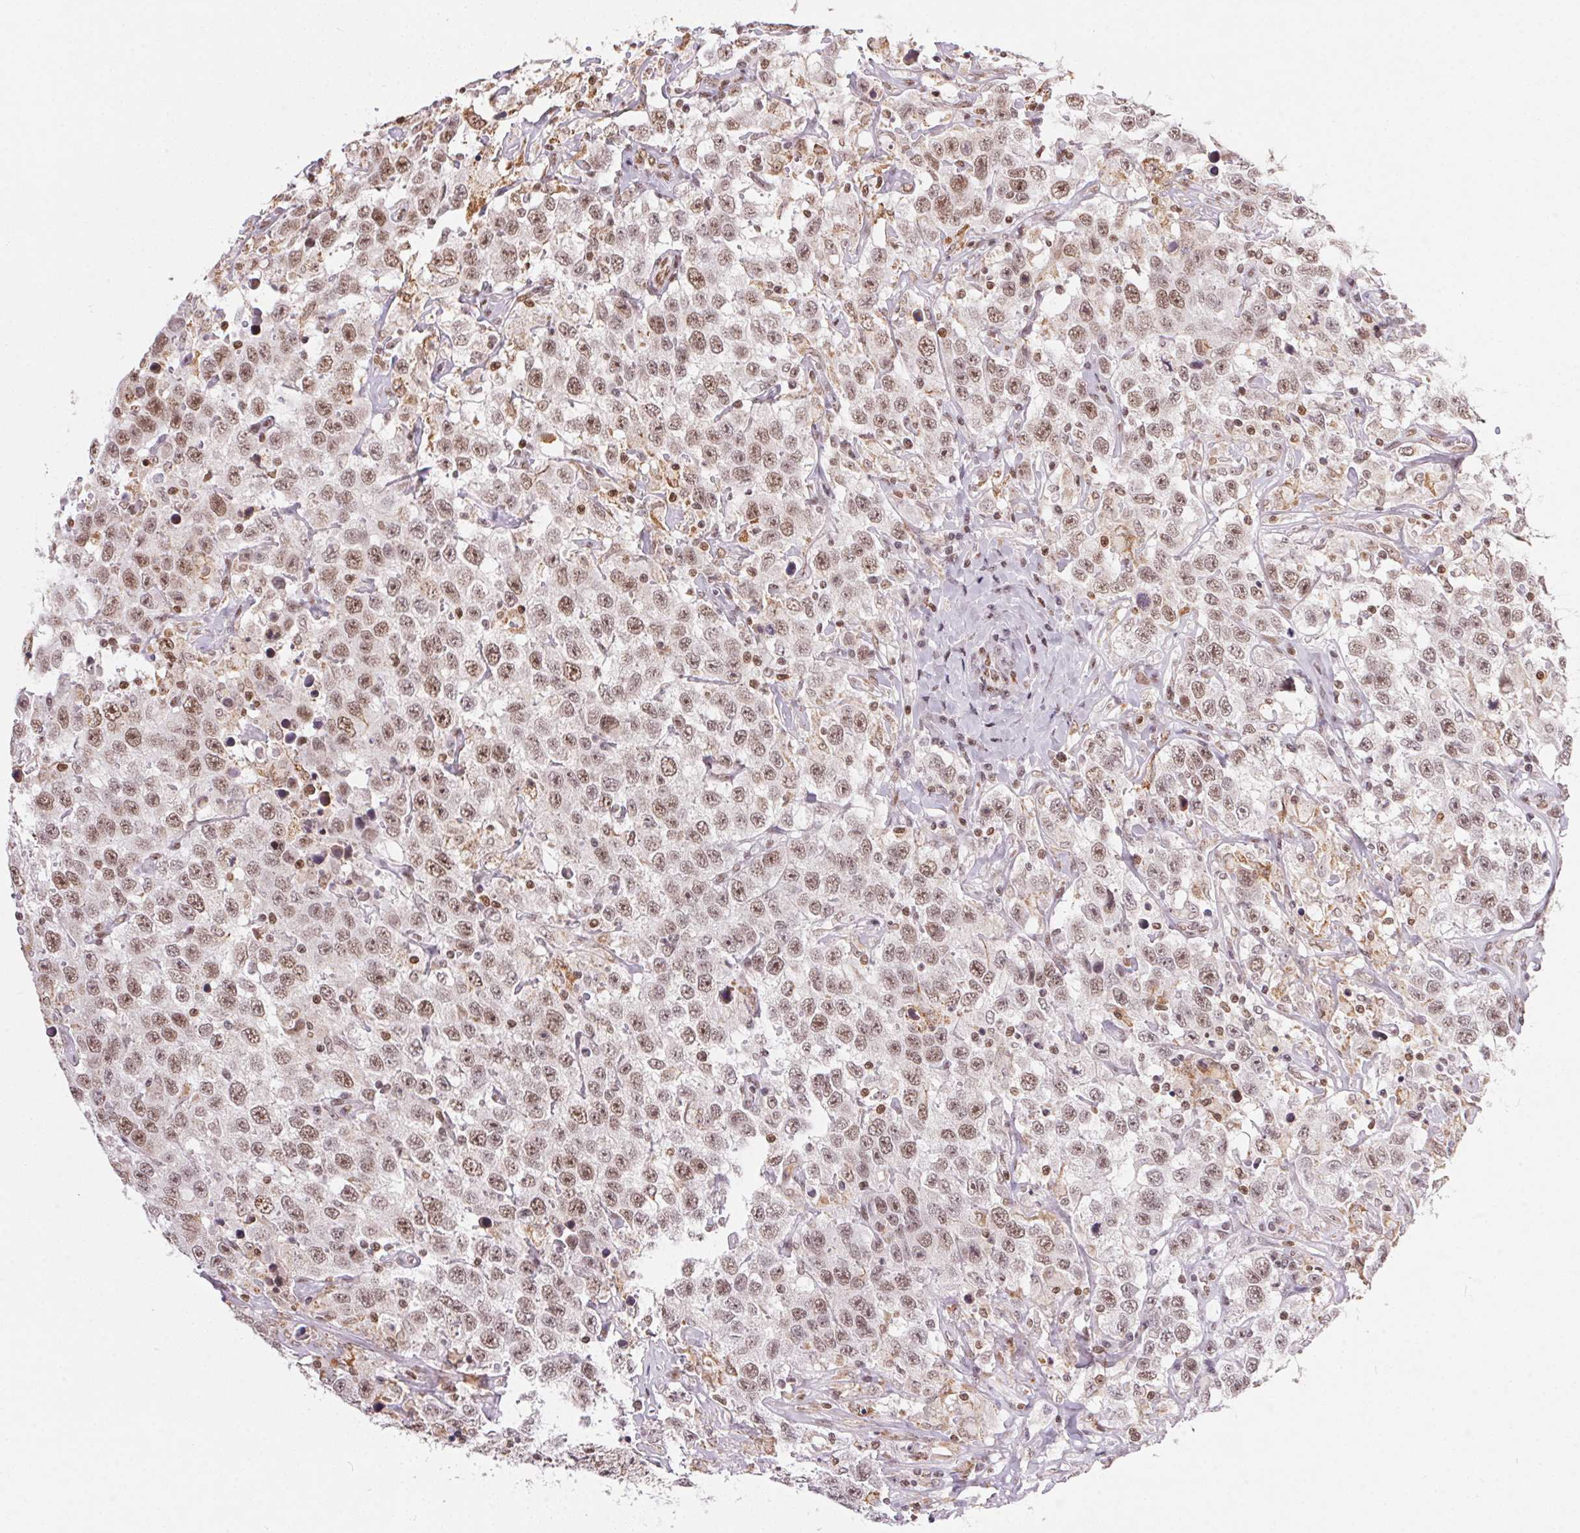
{"staining": {"intensity": "moderate", "quantity": ">75%", "location": "nuclear"}, "tissue": "testis cancer", "cell_type": "Tumor cells", "image_type": "cancer", "snomed": [{"axis": "morphology", "description": "Seminoma, NOS"}, {"axis": "topography", "description": "Testis"}], "caption": "Immunohistochemistry image of neoplastic tissue: human testis seminoma stained using immunohistochemistry displays medium levels of moderate protein expression localized specifically in the nuclear of tumor cells, appearing as a nuclear brown color.", "gene": "NFE2L1", "patient": {"sex": "male", "age": 41}}